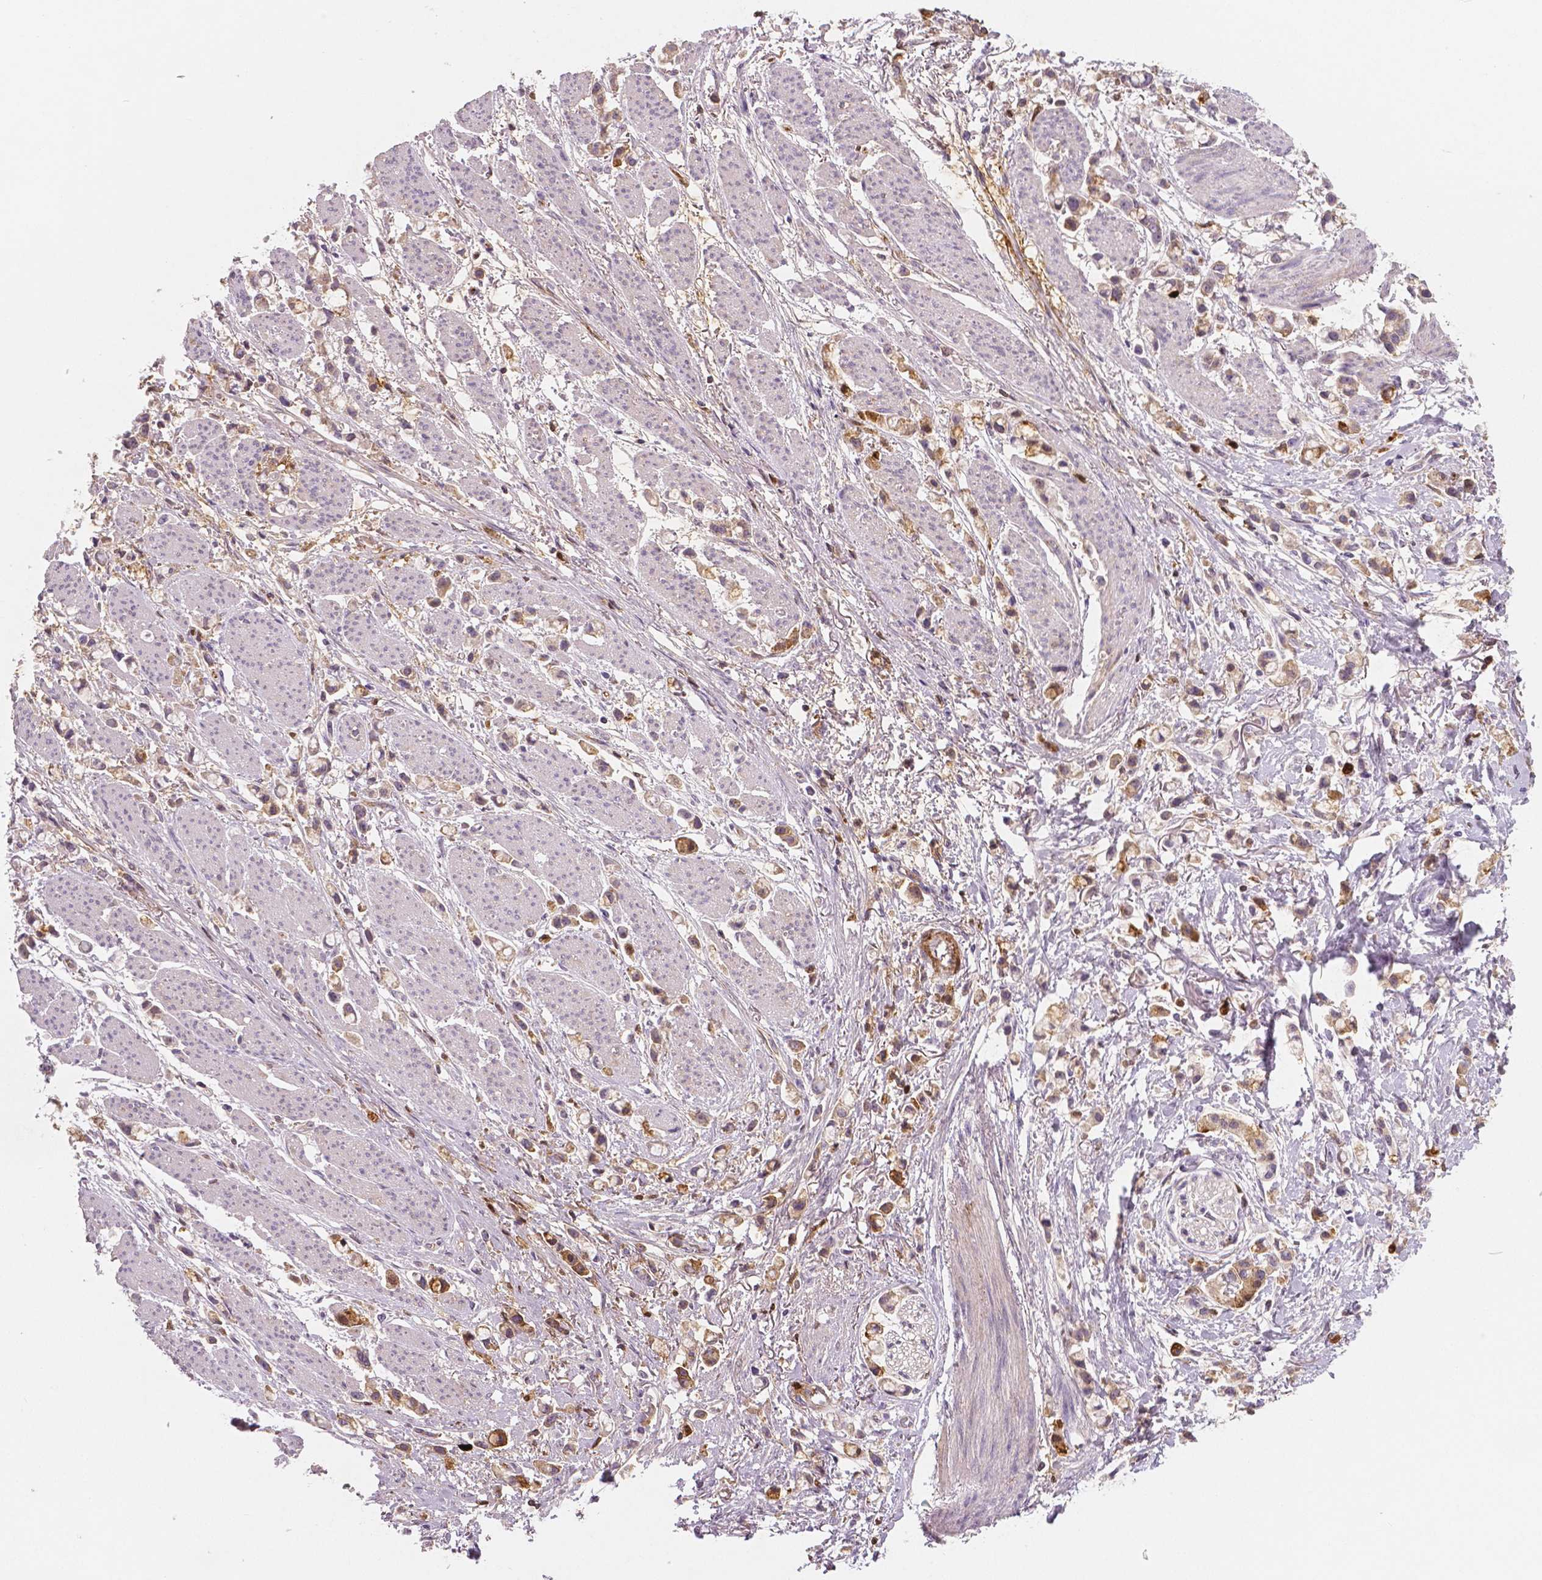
{"staining": {"intensity": "moderate", "quantity": ">75%", "location": "cytoplasmic/membranous"}, "tissue": "stomach cancer", "cell_type": "Tumor cells", "image_type": "cancer", "snomed": [{"axis": "morphology", "description": "Adenocarcinoma, NOS"}, {"axis": "topography", "description": "Stomach"}], "caption": "A histopathology image of stomach cancer stained for a protein demonstrates moderate cytoplasmic/membranous brown staining in tumor cells.", "gene": "APOA4", "patient": {"sex": "female", "age": 81}}